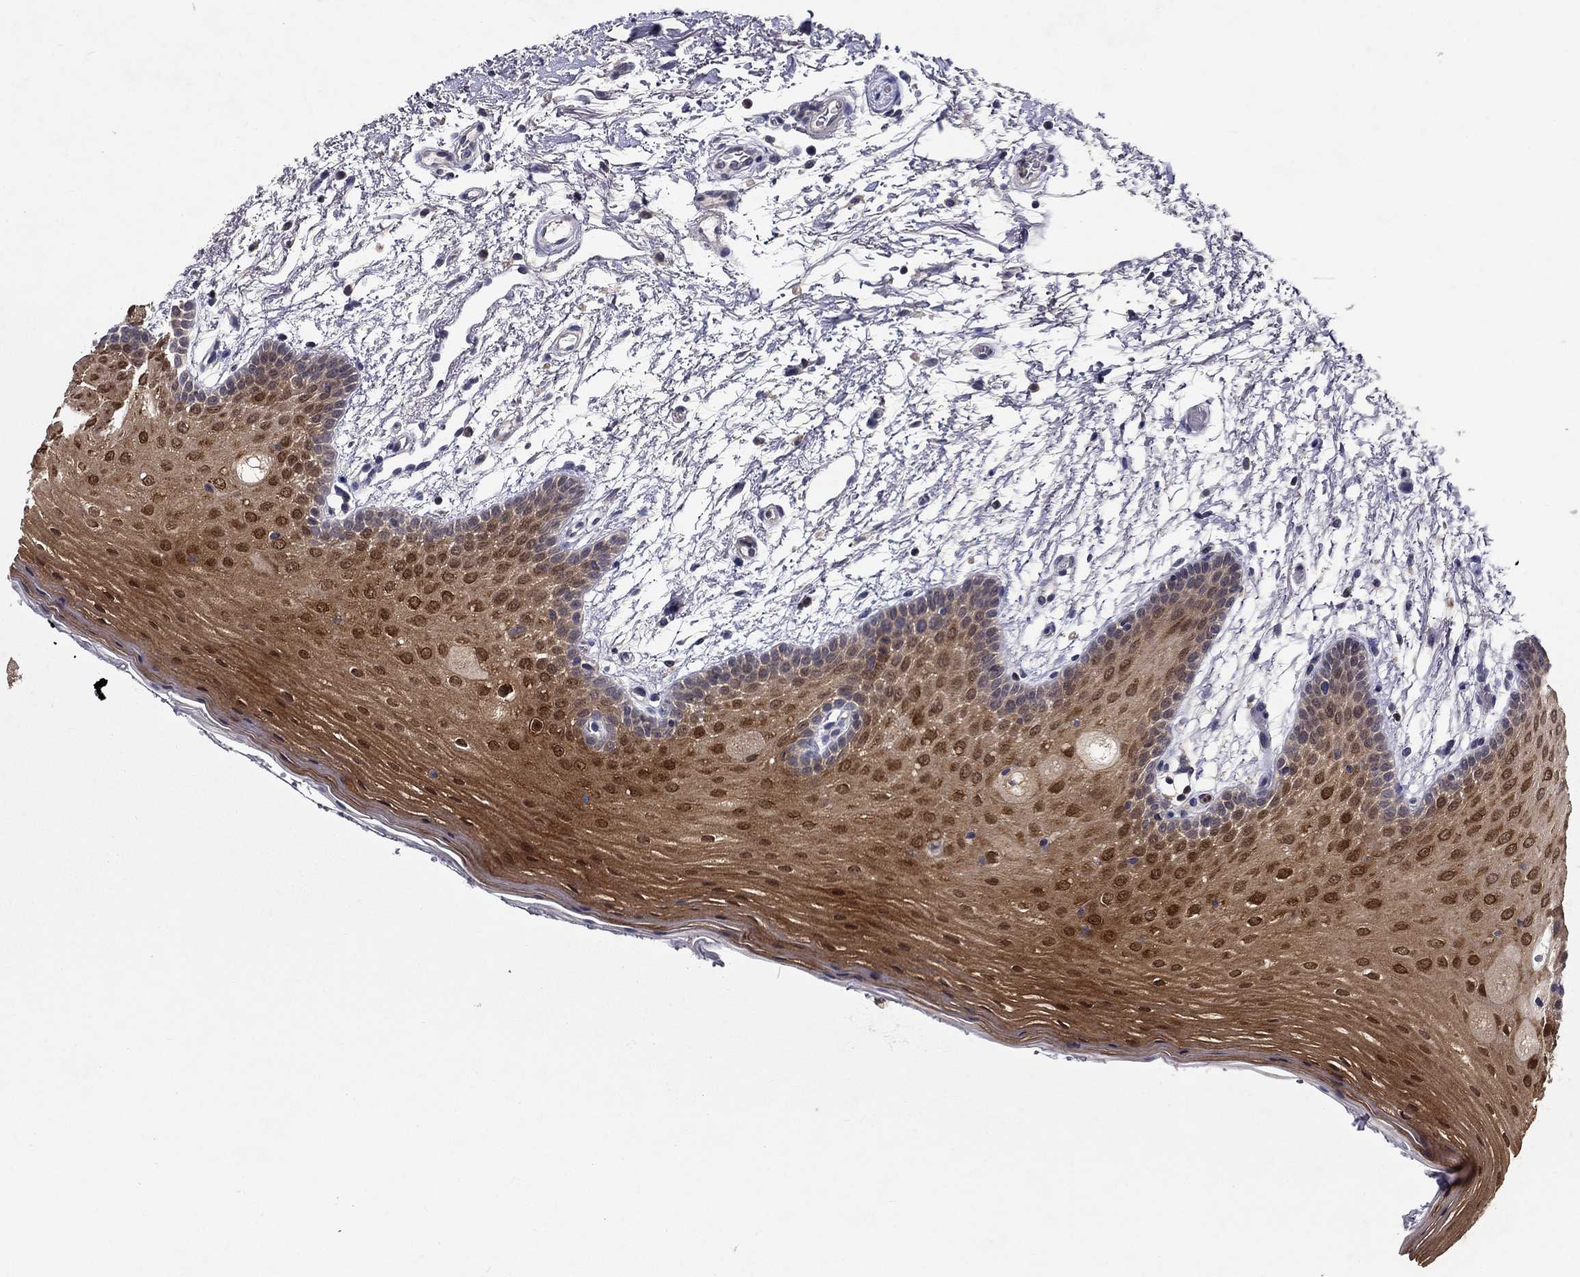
{"staining": {"intensity": "moderate", "quantity": ">75%", "location": "cytoplasmic/membranous,nuclear"}, "tissue": "oral mucosa", "cell_type": "Squamous epithelial cells", "image_type": "normal", "snomed": [{"axis": "morphology", "description": "Normal tissue, NOS"}, {"axis": "topography", "description": "Oral tissue"}, {"axis": "topography", "description": "Tounge, NOS"}], "caption": "Moderate cytoplasmic/membranous,nuclear expression is appreciated in about >75% of squamous epithelial cells in normal oral mucosa.", "gene": "GLTP", "patient": {"sex": "female", "age": 86}}